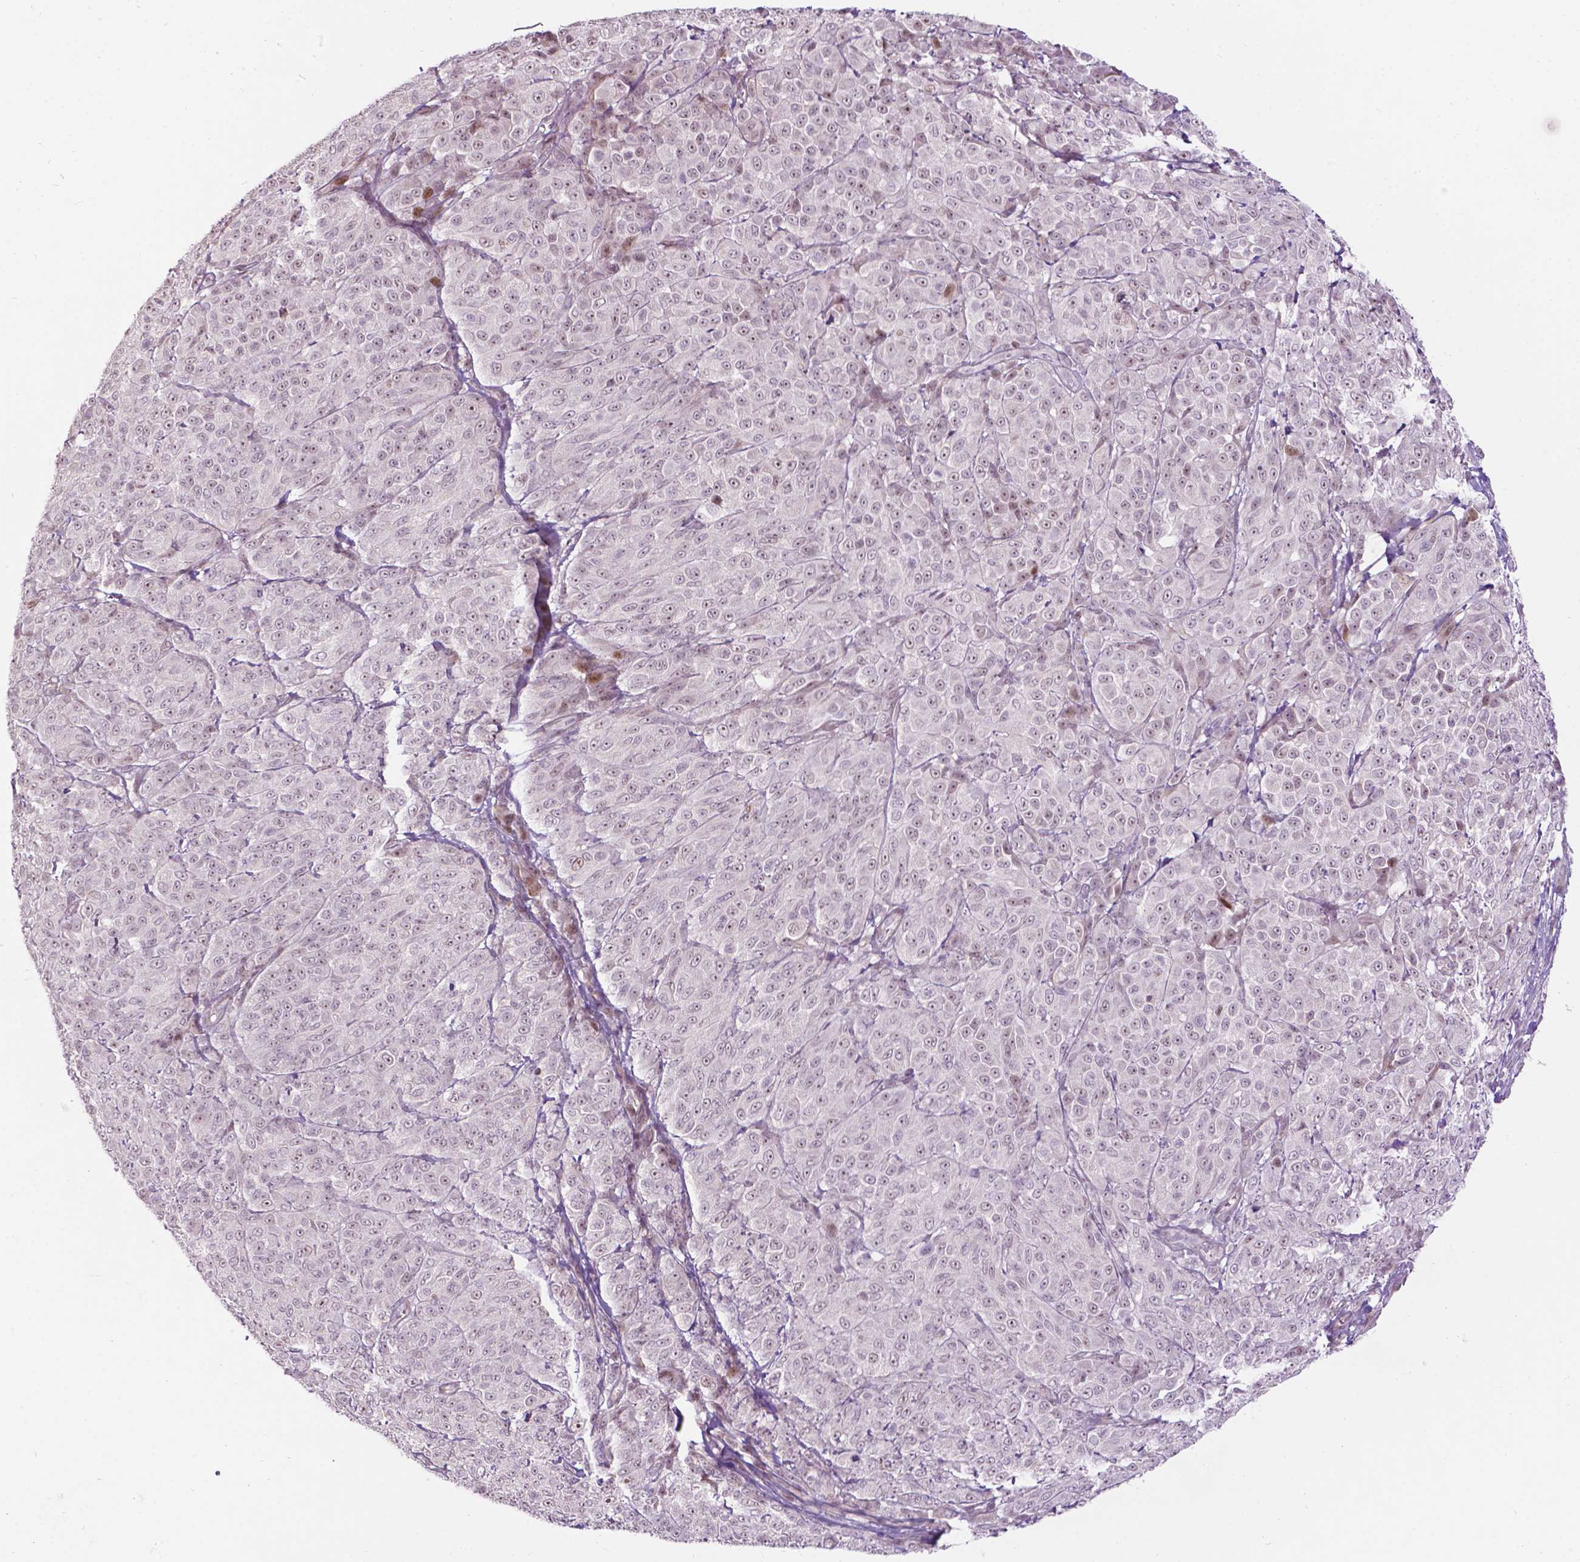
{"staining": {"intensity": "negative", "quantity": "none", "location": "none"}, "tissue": "melanoma", "cell_type": "Tumor cells", "image_type": "cancer", "snomed": [{"axis": "morphology", "description": "Malignant melanoma, NOS"}, {"axis": "topography", "description": "Skin"}], "caption": "An image of human malignant melanoma is negative for staining in tumor cells.", "gene": "PTPN18", "patient": {"sex": "male", "age": 89}}